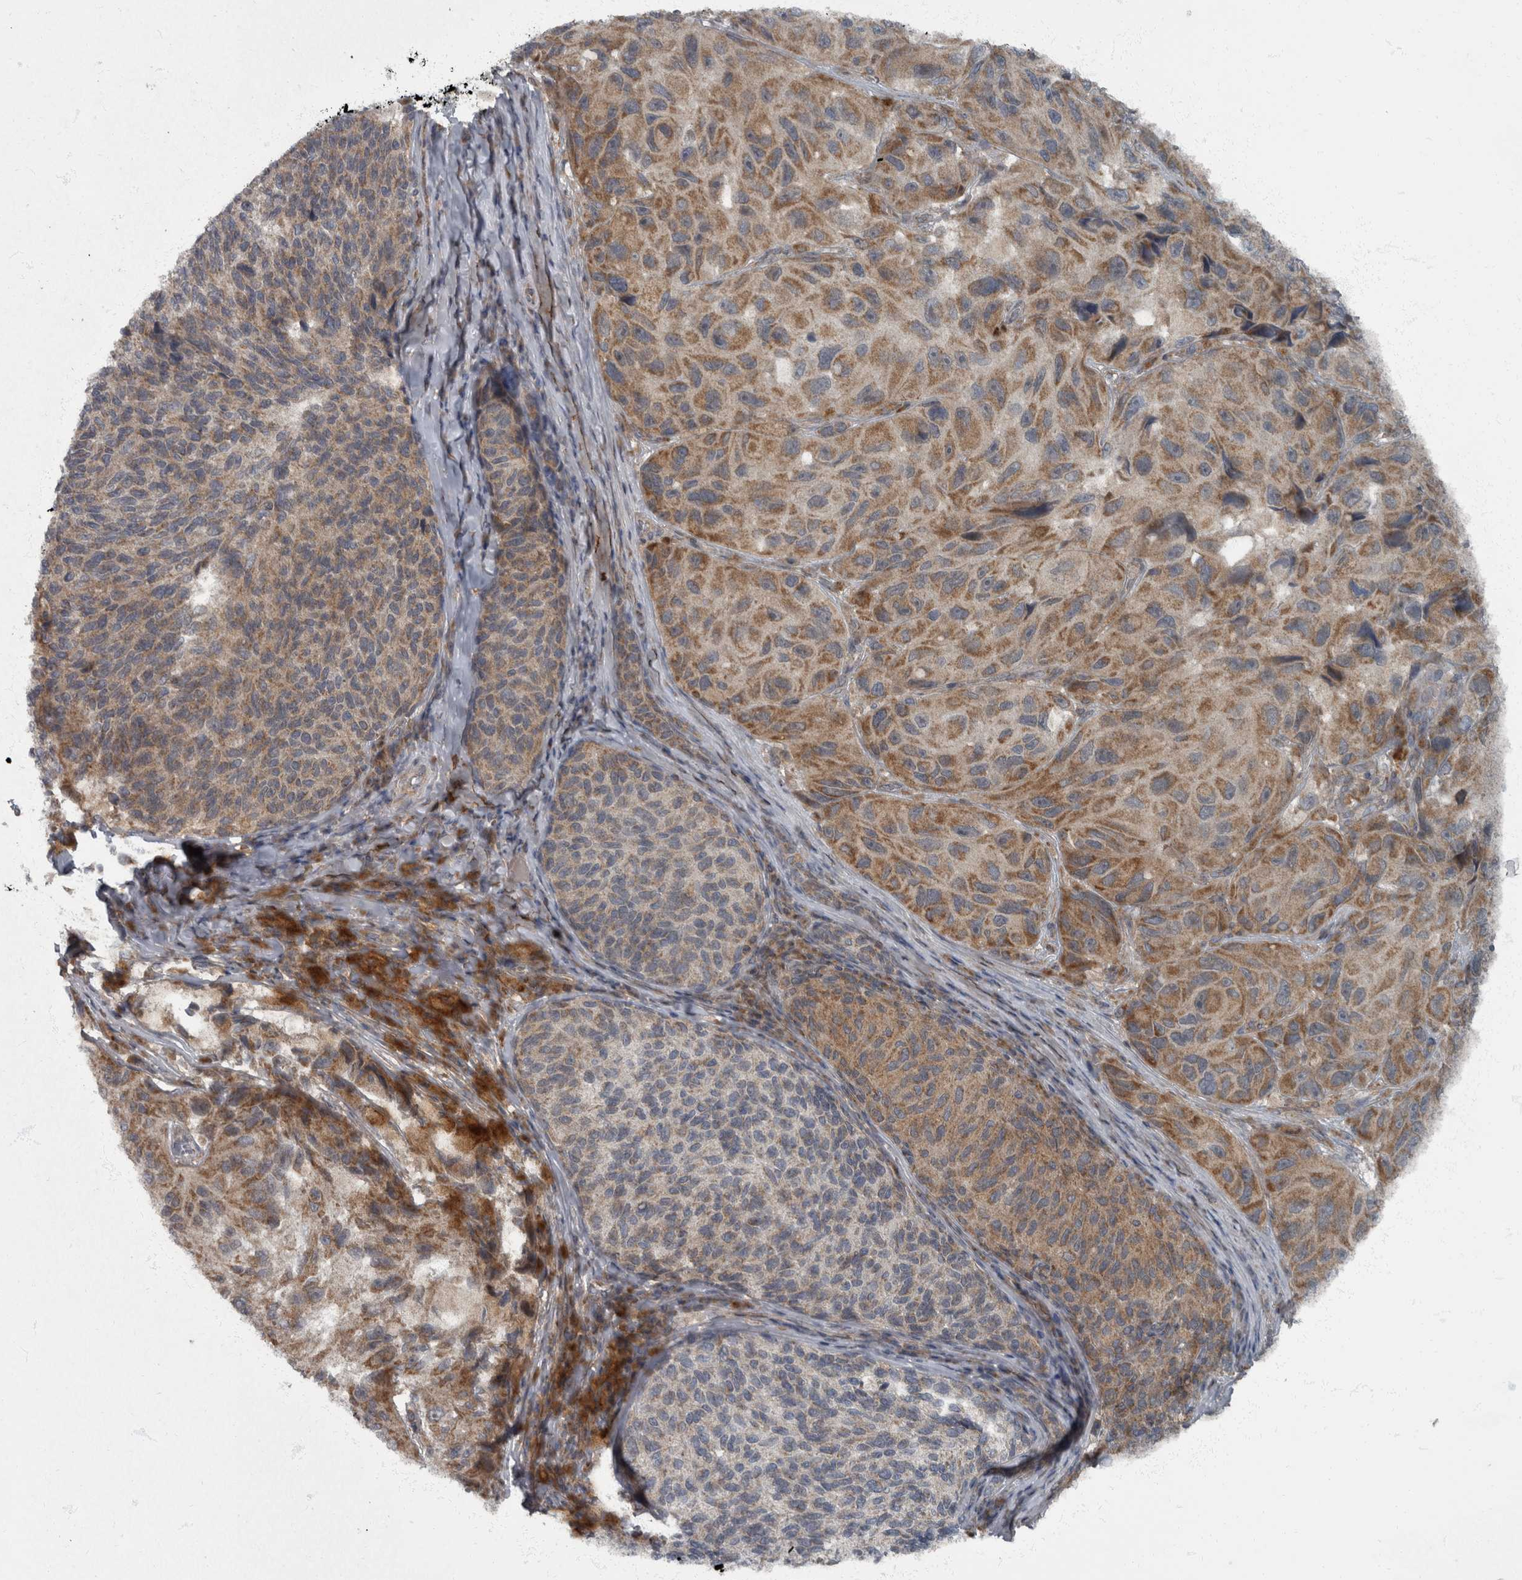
{"staining": {"intensity": "moderate", "quantity": ">75%", "location": "cytoplasmic/membranous"}, "tissue": "melanoma", "cell_type": "Tumor cells", "image_type": "cancer", "snomed": [{"axis": "morphology", "description": "Malignant melanoma, NOS"}, {"axis": "topography", "description": "Skin"}], "caption": "Moderate cytoplasmic/membranous protein staining is seen in approximately >75% of tumor cells in melanoma.", "gene": "RABGGTB", "patient": {"sex": "female", "age": 73}}